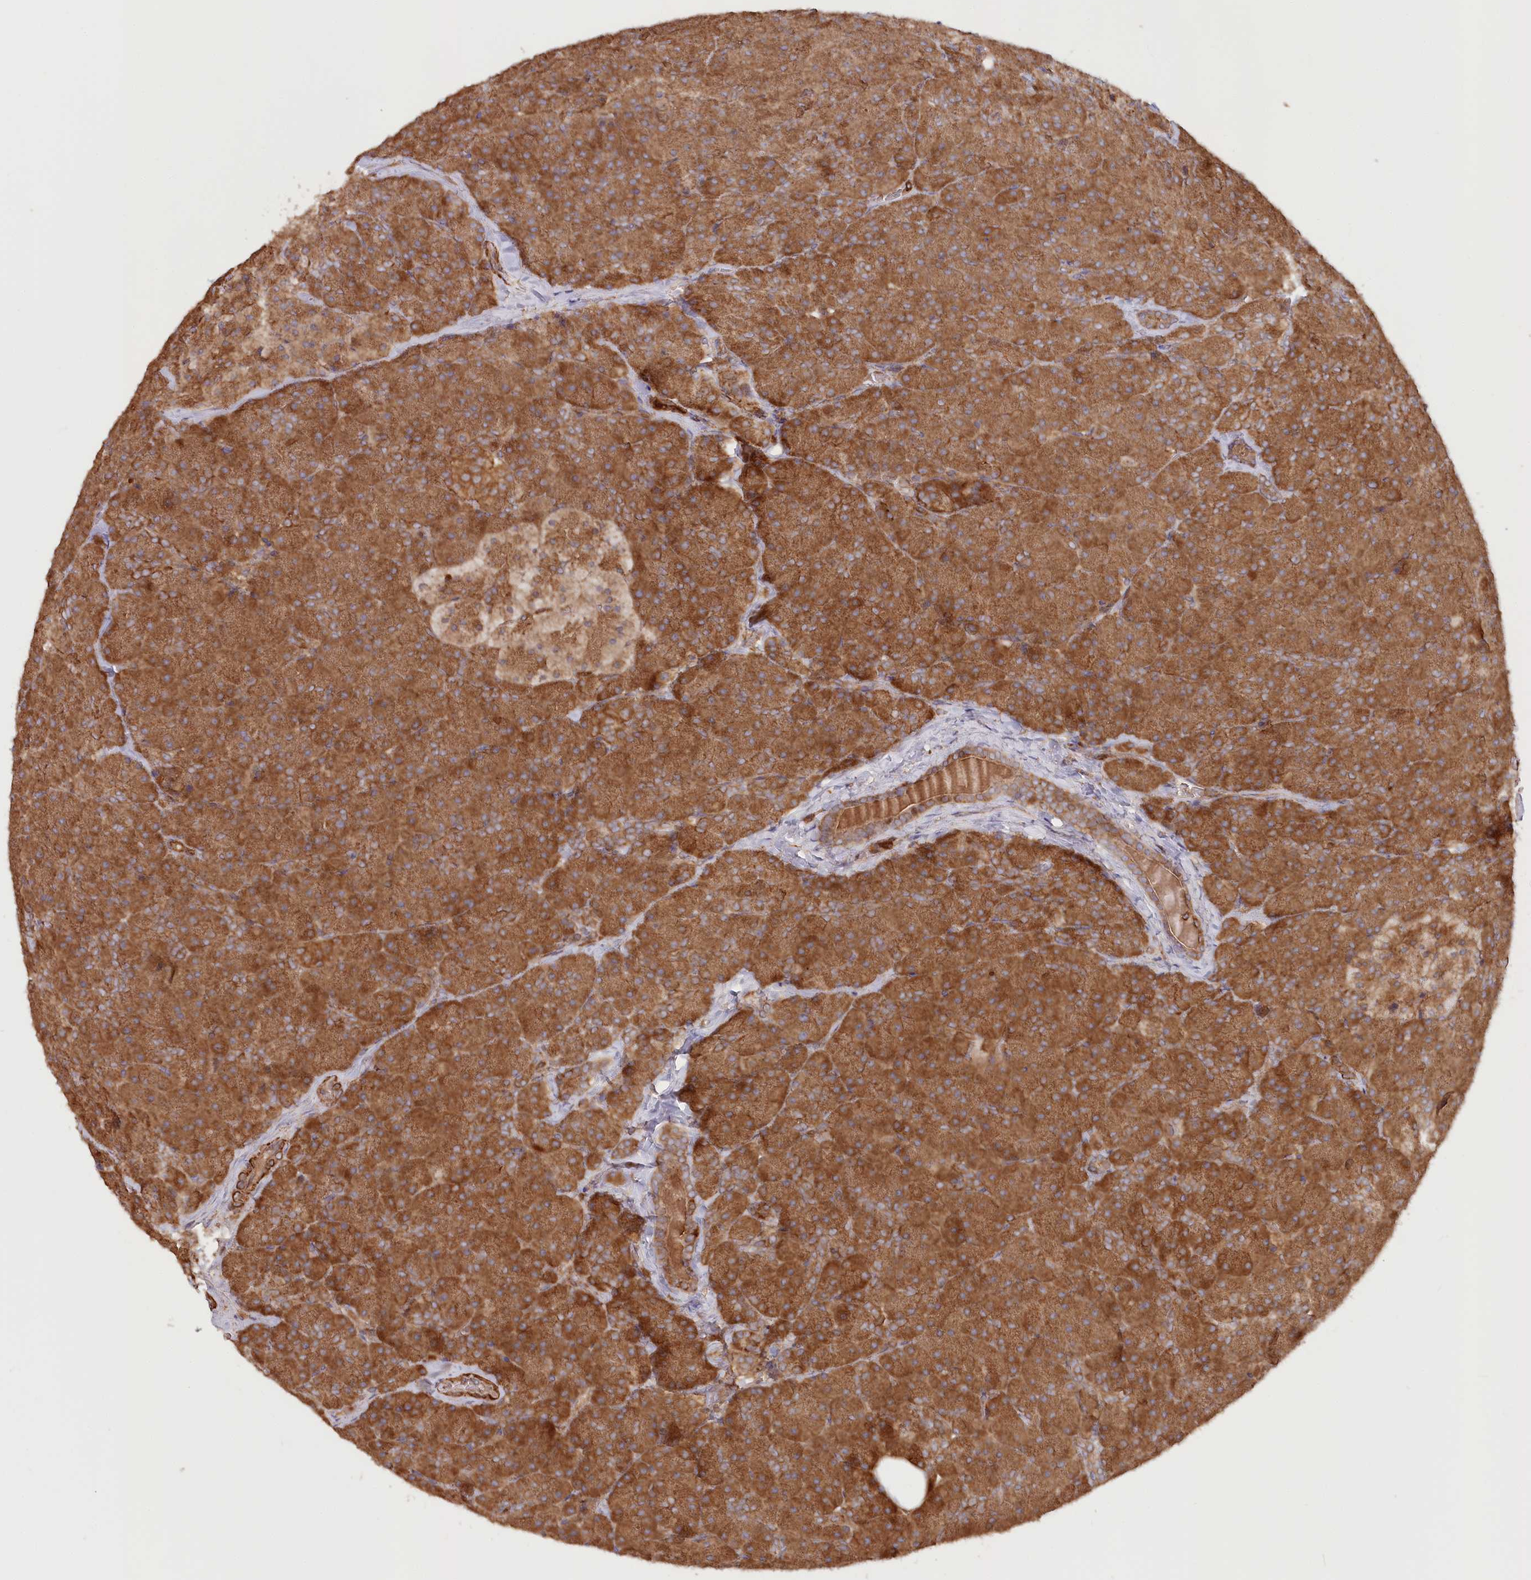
{"staining": {"intensity": "strong", "quantity": ">75%", "location": "cytoplasmic/membranous"}, "tissue": "pancreas", "cell_type": "Exocrine glandular cells", "image_type": "normal", "snomed": [{"axis": "morphology", "description": "Normal tissue, NOS"}, {"axis": "topography", "description": "Pancreas"}], "caption": "The micrograph reveals a brown stain indicating the presence of a protein in the cytoplasmic/membranous of exocrine glandular cells in pancreas. The protein of interest is shown in brown color, while the nuclei are stained blue.", "gene": "PAIP2", "patient": {"sex": "male", "age": 36}}